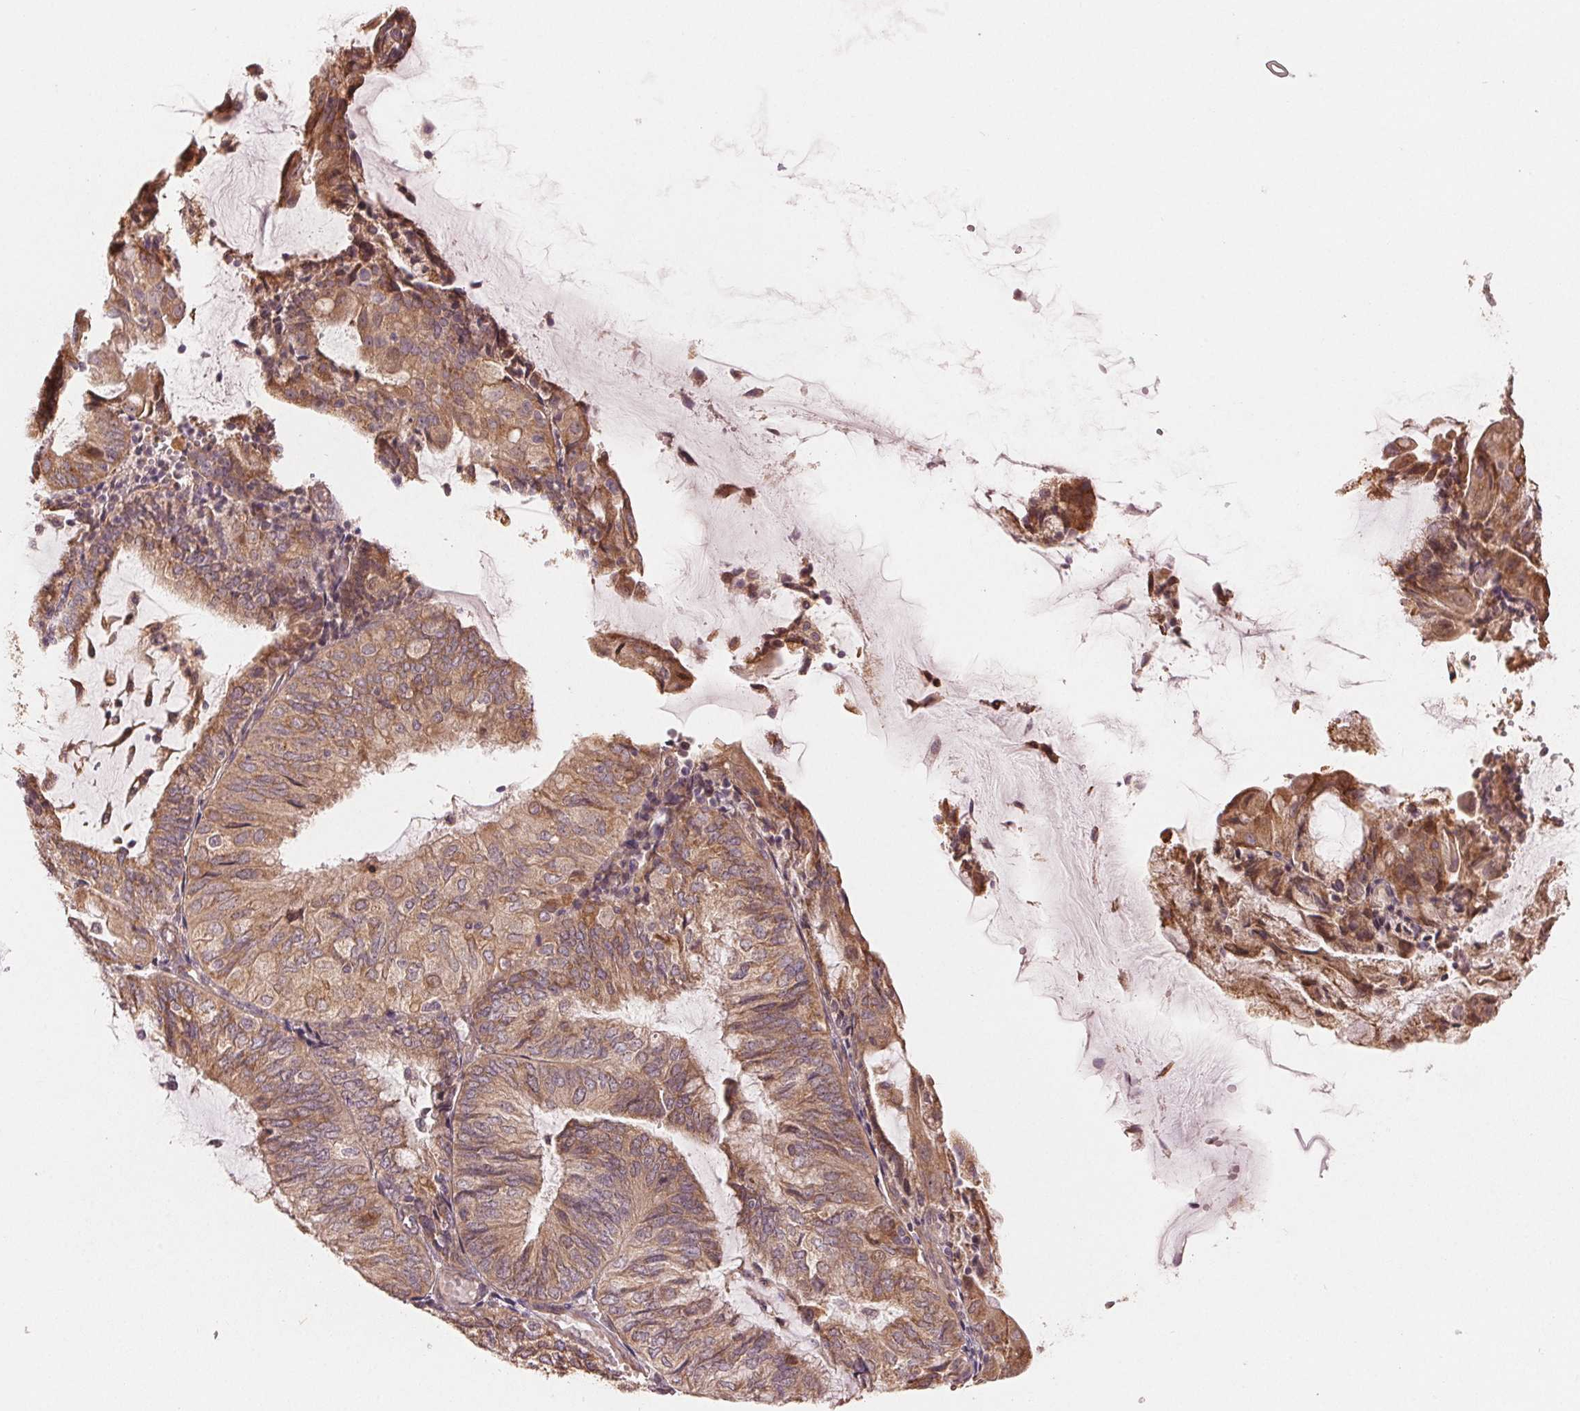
{"staining": {"intensity": "moderate", "quantity": ">75%", "location": "cytoplasmic/membranous"}, "tissue": "endometrial cancer", "cell_type": "Tumor cells", "image_type": "cancer", "snomed": [{"axis": "morphology", "description": "Adenocarcinoma, NOS"}, {"axis": "topography", "description": "Endometrium"}], "caption": "A brown stain highlights moderate cytoplasmic/membranous positivity of a protein in human adenocarcinoma (endometrial) tumor cells.", "gene": "SLC20A1", "patient": {"sex": "female", "age": 81}}